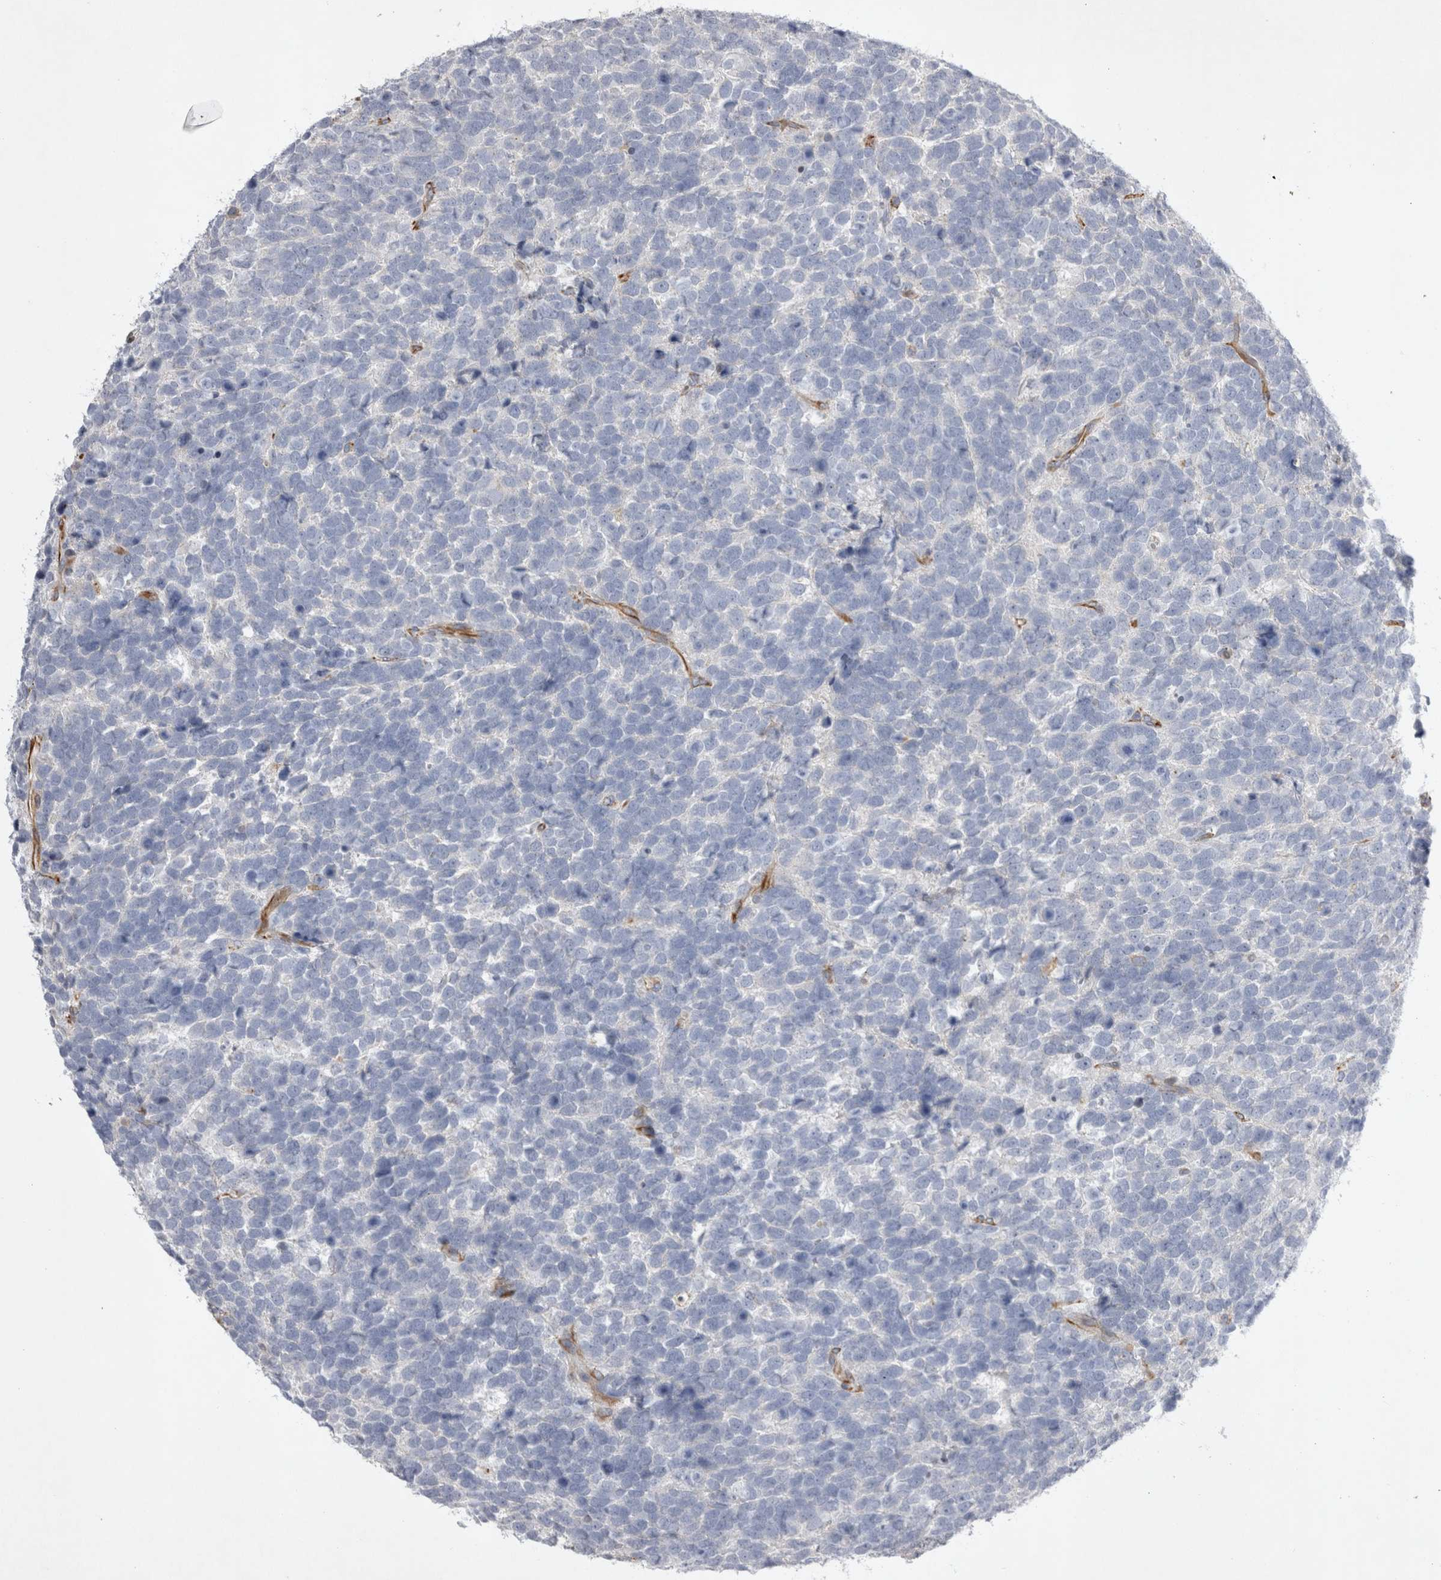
{"staining": {"intensity": "negative", "quantity": "none", "location": "none"}, "tissue": "urothelial cancer", "cell_type": "Tumor cells", "image_type": "cancer", "snomed": [{"axis": "morphology", "description": "Urothelial carcinoma, High grade"}, {"axis": "topography", "description": "Urinary bladder"}], "caption": "An immunohistochemistry micrograph of urothelial cancer is shown. There is no staining in tumor cells of urothelial cancer. (DAB (3,3'-diaminobenzidine) immunohistochemistry (IHC) visualized using brightfield microscopy, high magnification).", "gene": "STRADB", "patient": {"sex": "female", "age": 82}}